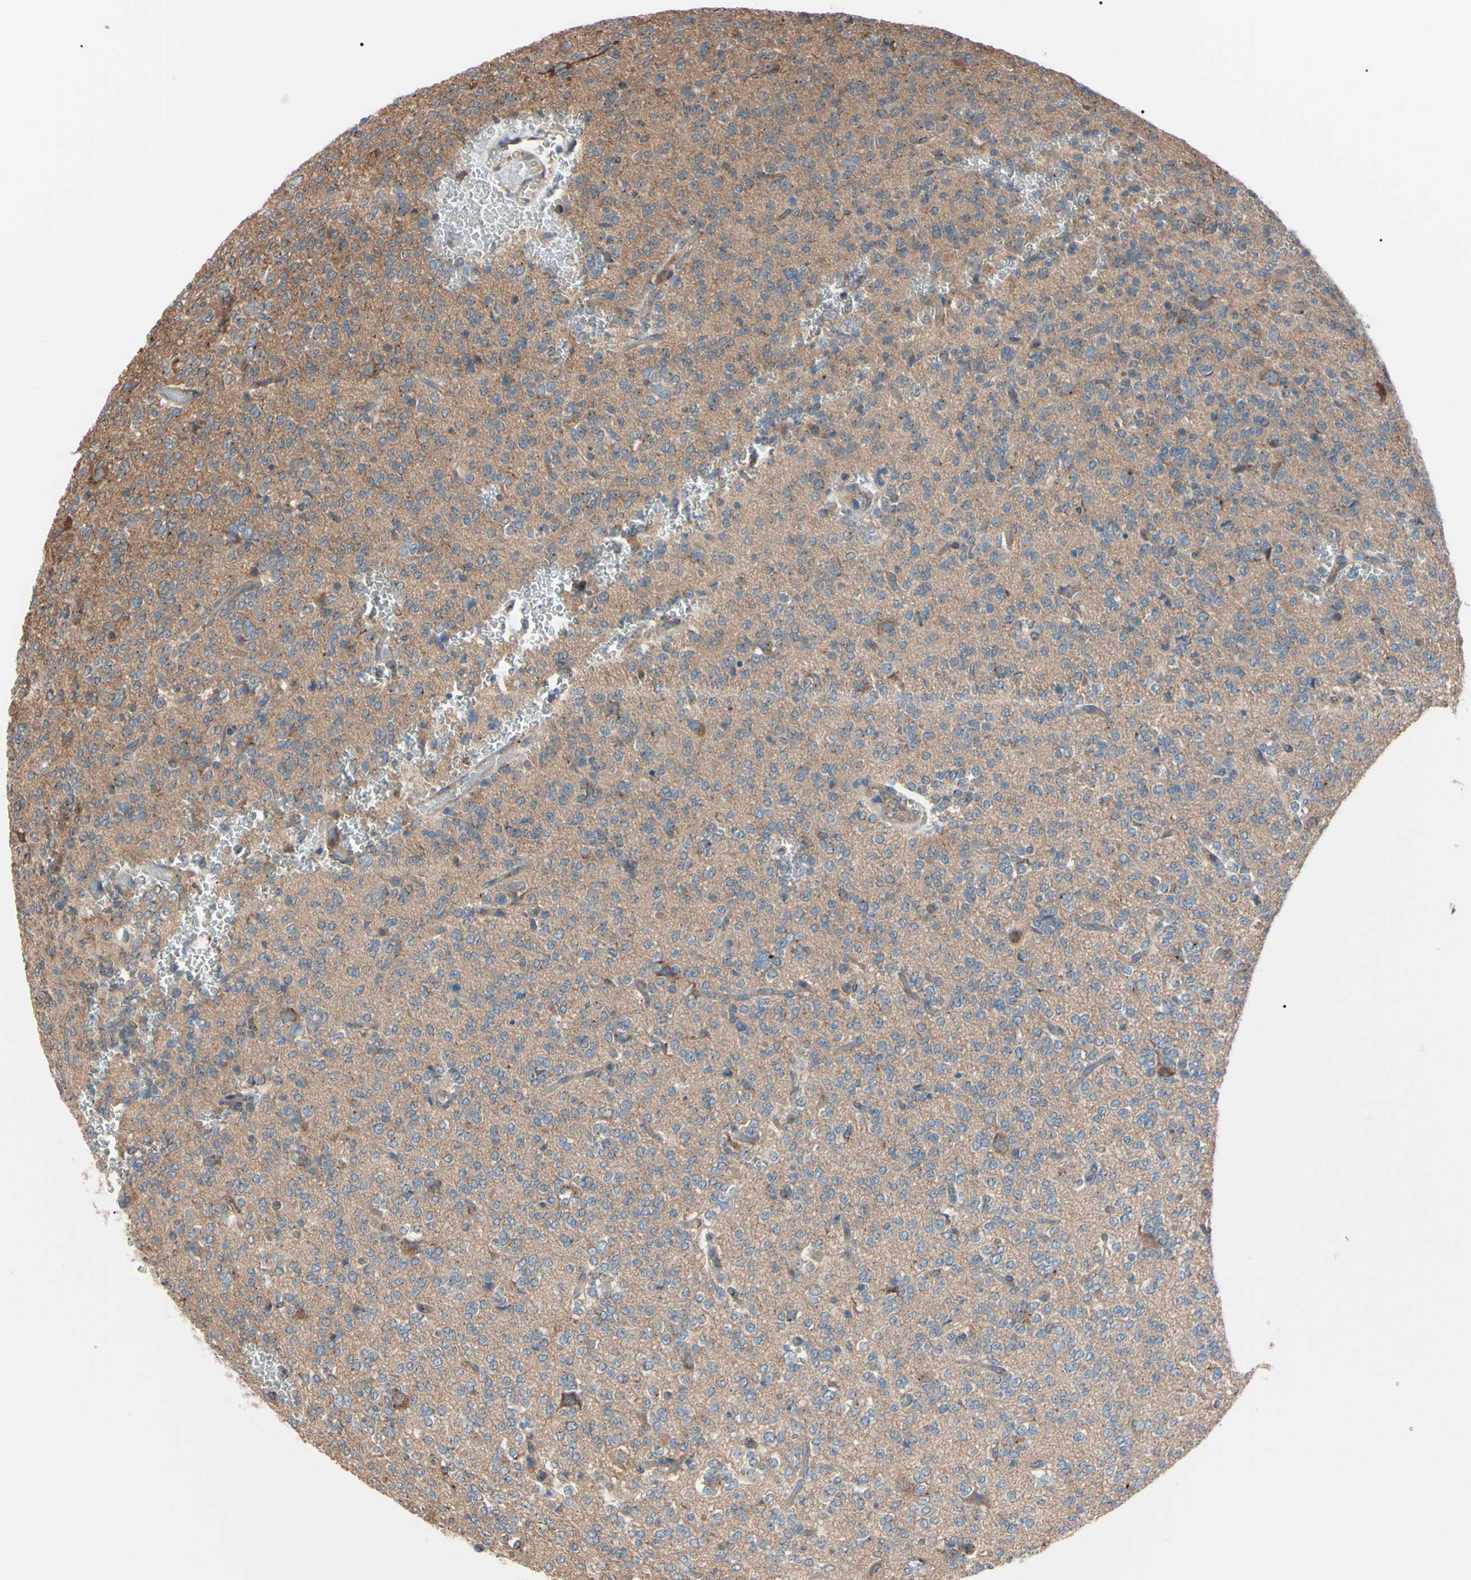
{"staining": {"intensity": "weak", "quantity": ">75%", "location": "cytoplasmic/membranous"}, "tissue": "glioma", "cell_type": "Tumor cells", "image_type": "cancer", "snomed": [{"axis": "morphology", "description": "Glioma, malignant, Low grade"}, {"axis": "topography", "description": "Brain"}], "caption": "There is low levels of weak cytoplasmic/membranous expression in tumor cells of glioma, as demonstrated by immunohistochemical staining (brown color).", "gene": "PRKACA", "patient": {"sex": "male", "age": 38}}